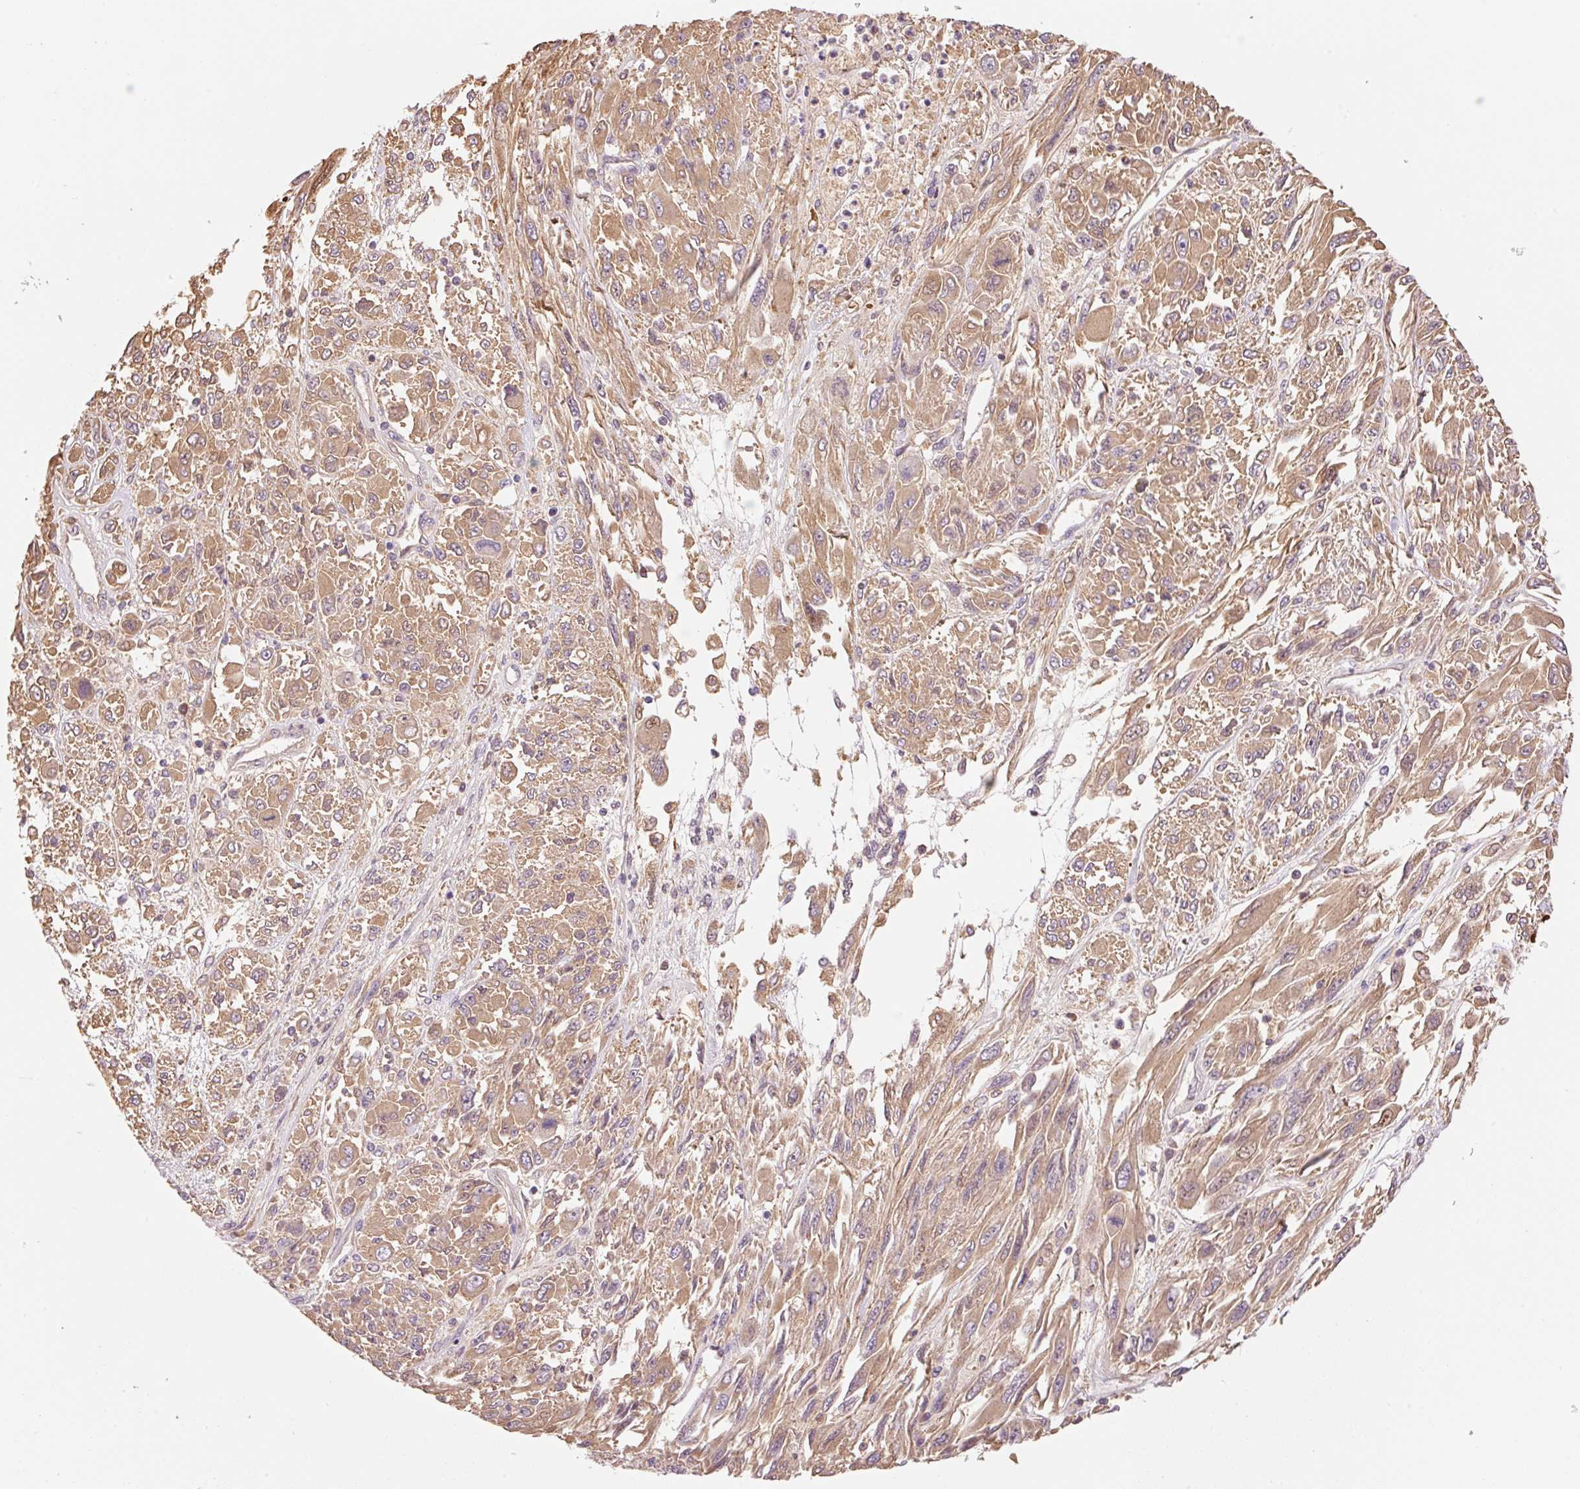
{"staining": {"intensity": "moderate", "quantity": ">75%", "location": "cytoplasmic/membranous"}, "tissue": "melanoma", "cell_type": "Tumor cells", "image_type": "cancer", "snomed": [{"axis": "morphology", "description": "Malignant melanoma, NOS"}, {"axis": "topography", "description": "Skin"}], "caption": "A brown stain highlights moderate cytoplasmic/membranous positivity of a protein in melanoma tumor cells.", "gene": "CMTM8", "patient": {"sex": "female", "age": 91}}